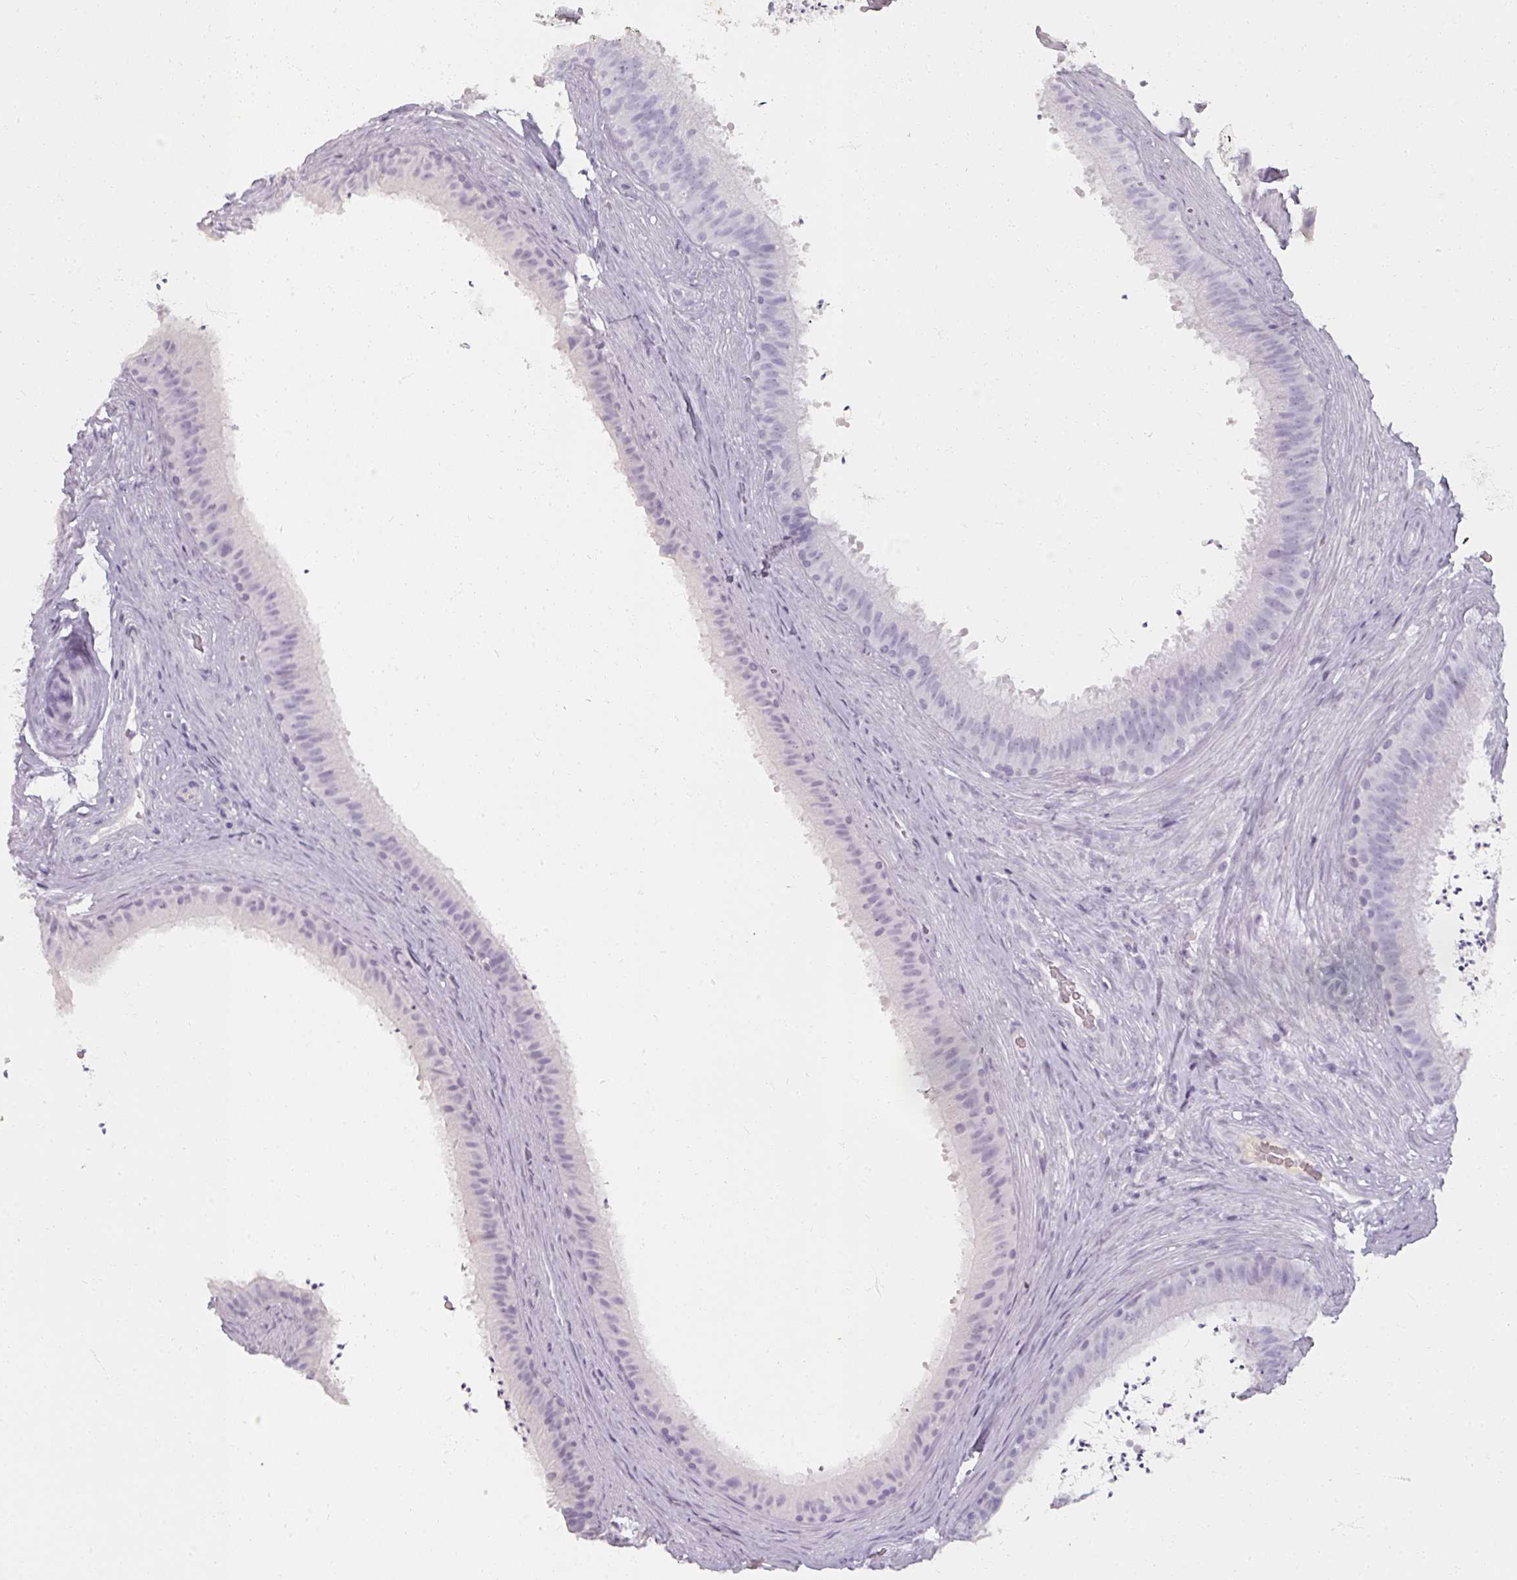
{"staining": {"intensity": "negative", "quantity": "none", "location": "none"}, "tissue": "epididymis", "cell_type": "Glandular cells", "image_type": "normal", "snomed": [{"axis": "morphology", "description": "Normal tissue, NOS"}, {"axis": "topography", "description": "Testis"}, {"axis": "topography", "description": "Epididymis"}], "caption": "The image reveals no significant staining in glandular cells of epididymis.", "gene": "REG3A", "patient": {"sex": "male", "age": 41}}